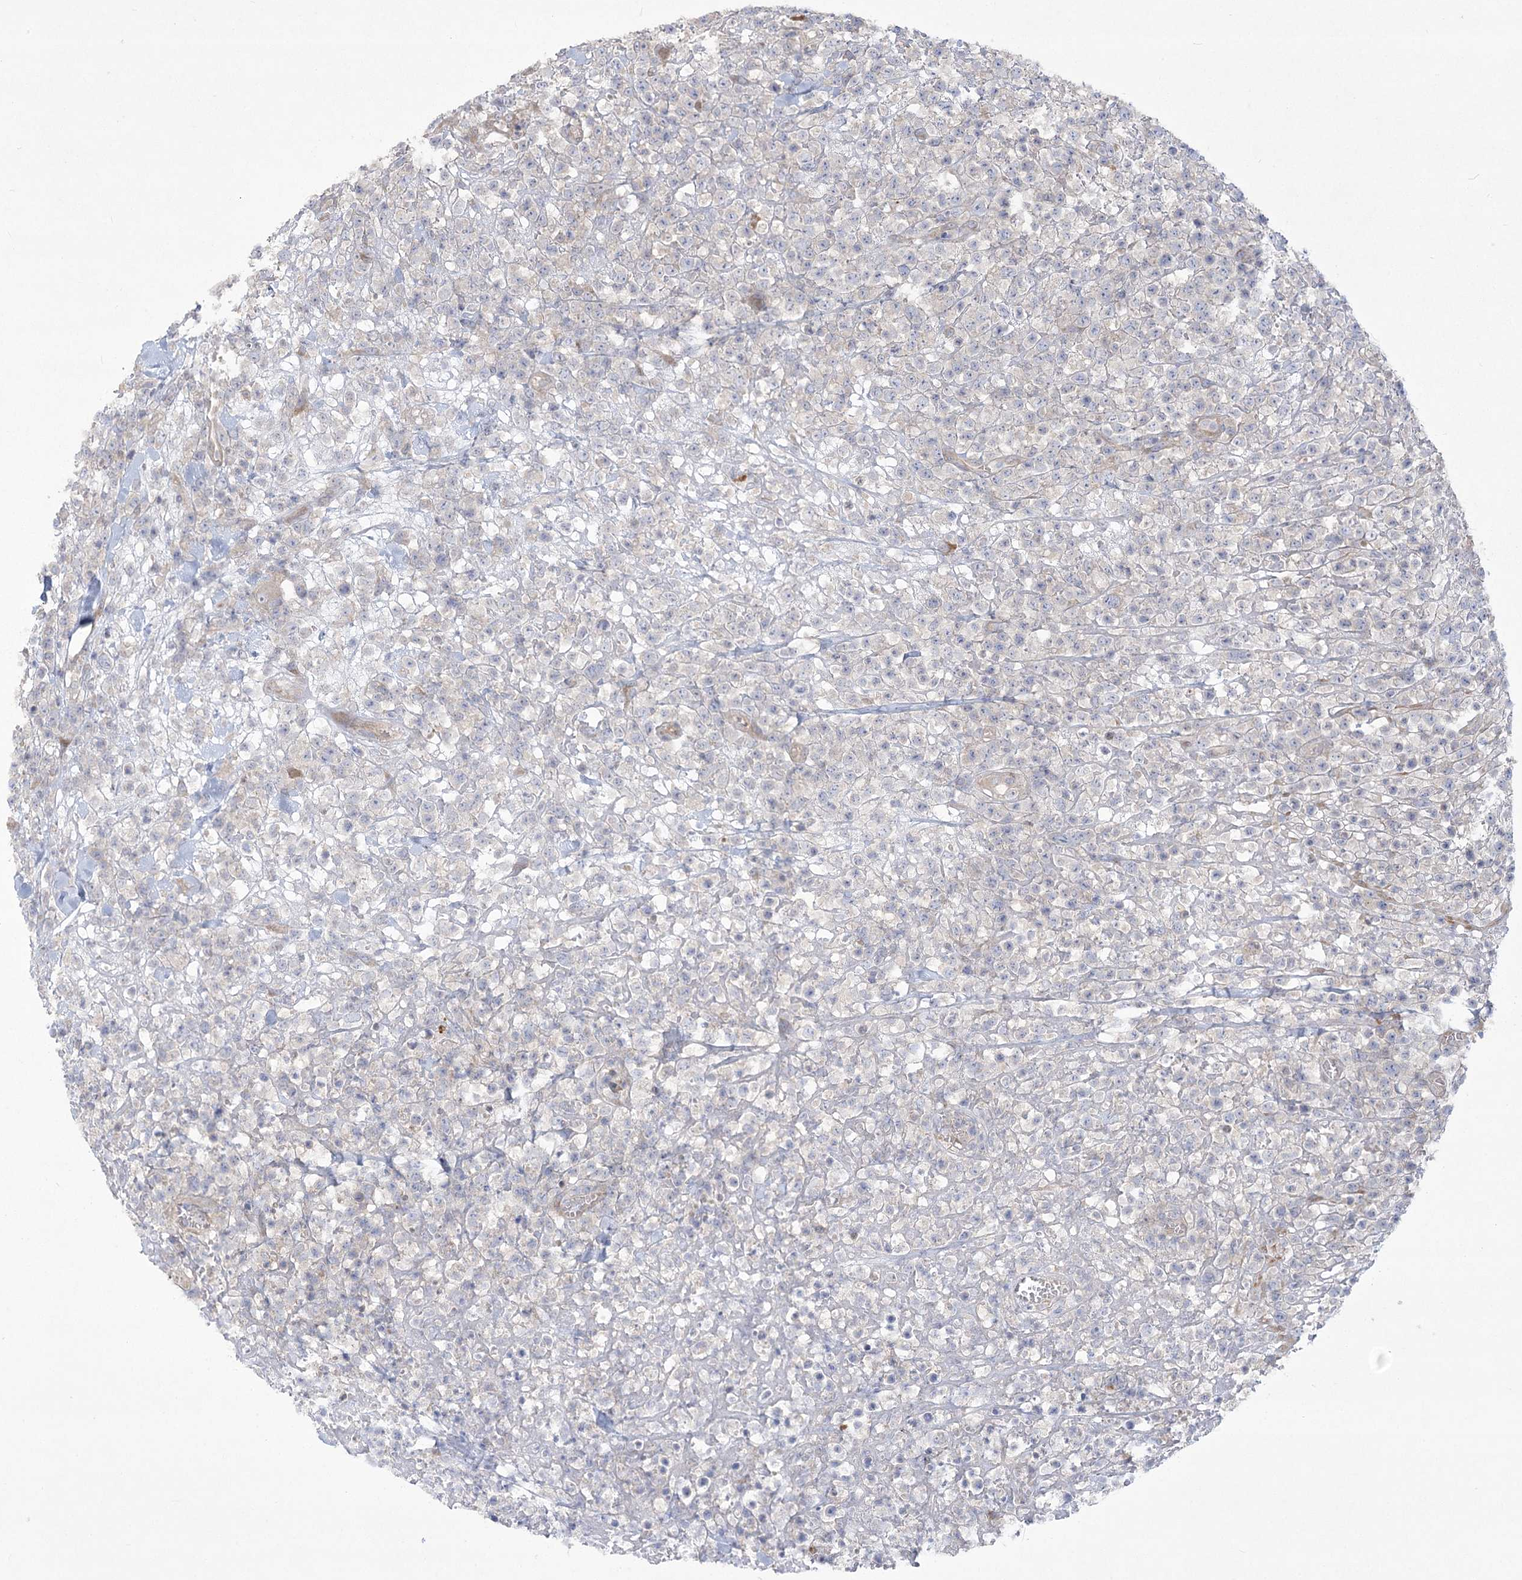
{"staining": {"intensity": "negative", "quantity": "none", "location": "none"}, "tissue": "lymphoma", "cell_type": "Tumor cells", "image_type": "cancer", "snomed": [{"axis": "morphology", "description": "Malignant lymphoma, non-Hodgkin's type, High grade"}, {"axis": "topography", "description": "Colon"}], "caption": "Tumor cells are negative for brown protein staining in malignant lymphoma, non-Hodgkin's type (high-grade).", "gene": "CAMTA1", "patient": {"sex": "female", "age": 53}}